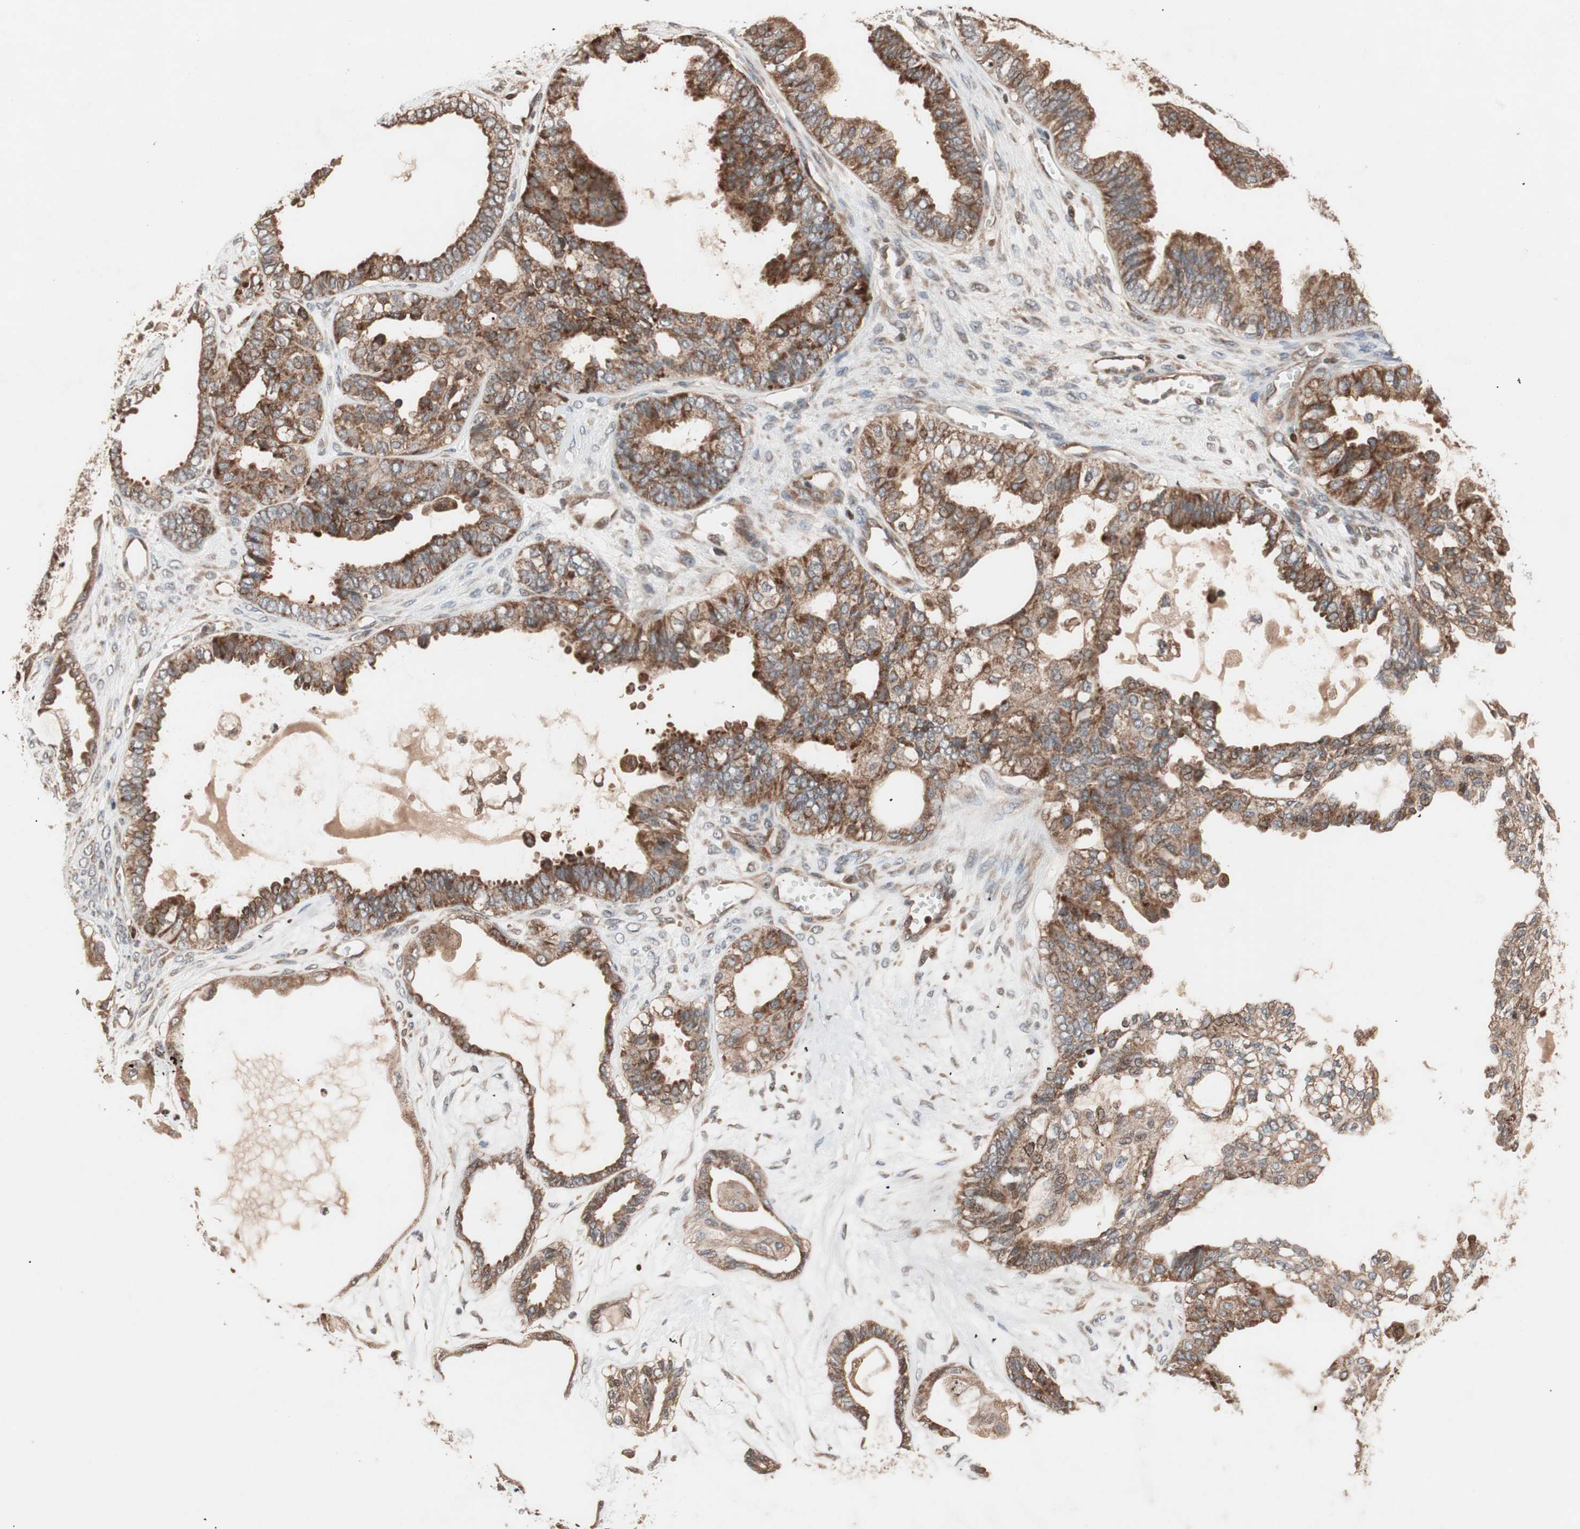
{"staining": {"intensity": "strong", "quantity": ">75%", "location": "cytoplasmic/membranous"}, "tissue": "ovarian cancer", "cell_type": "Tumor cells", "image_type": "cancer", "snomed": [{"axis": "morphology", "description": "Carcinoma, NOS"}, {"axis": "morphology", "description": "Carcinoma, endometroid"}, {"axis": "topography", "description": "Ovary"}], "caption": "DAB (3,3'-diaminobenzidine) immunohistochemical staining of human ovarian carcinoma displays strong cytoplasmic/membranous protein staining in approximately >75% of tumor cells.", "gene": "NF2", "patient": {"sex": "female", "age": 50}}